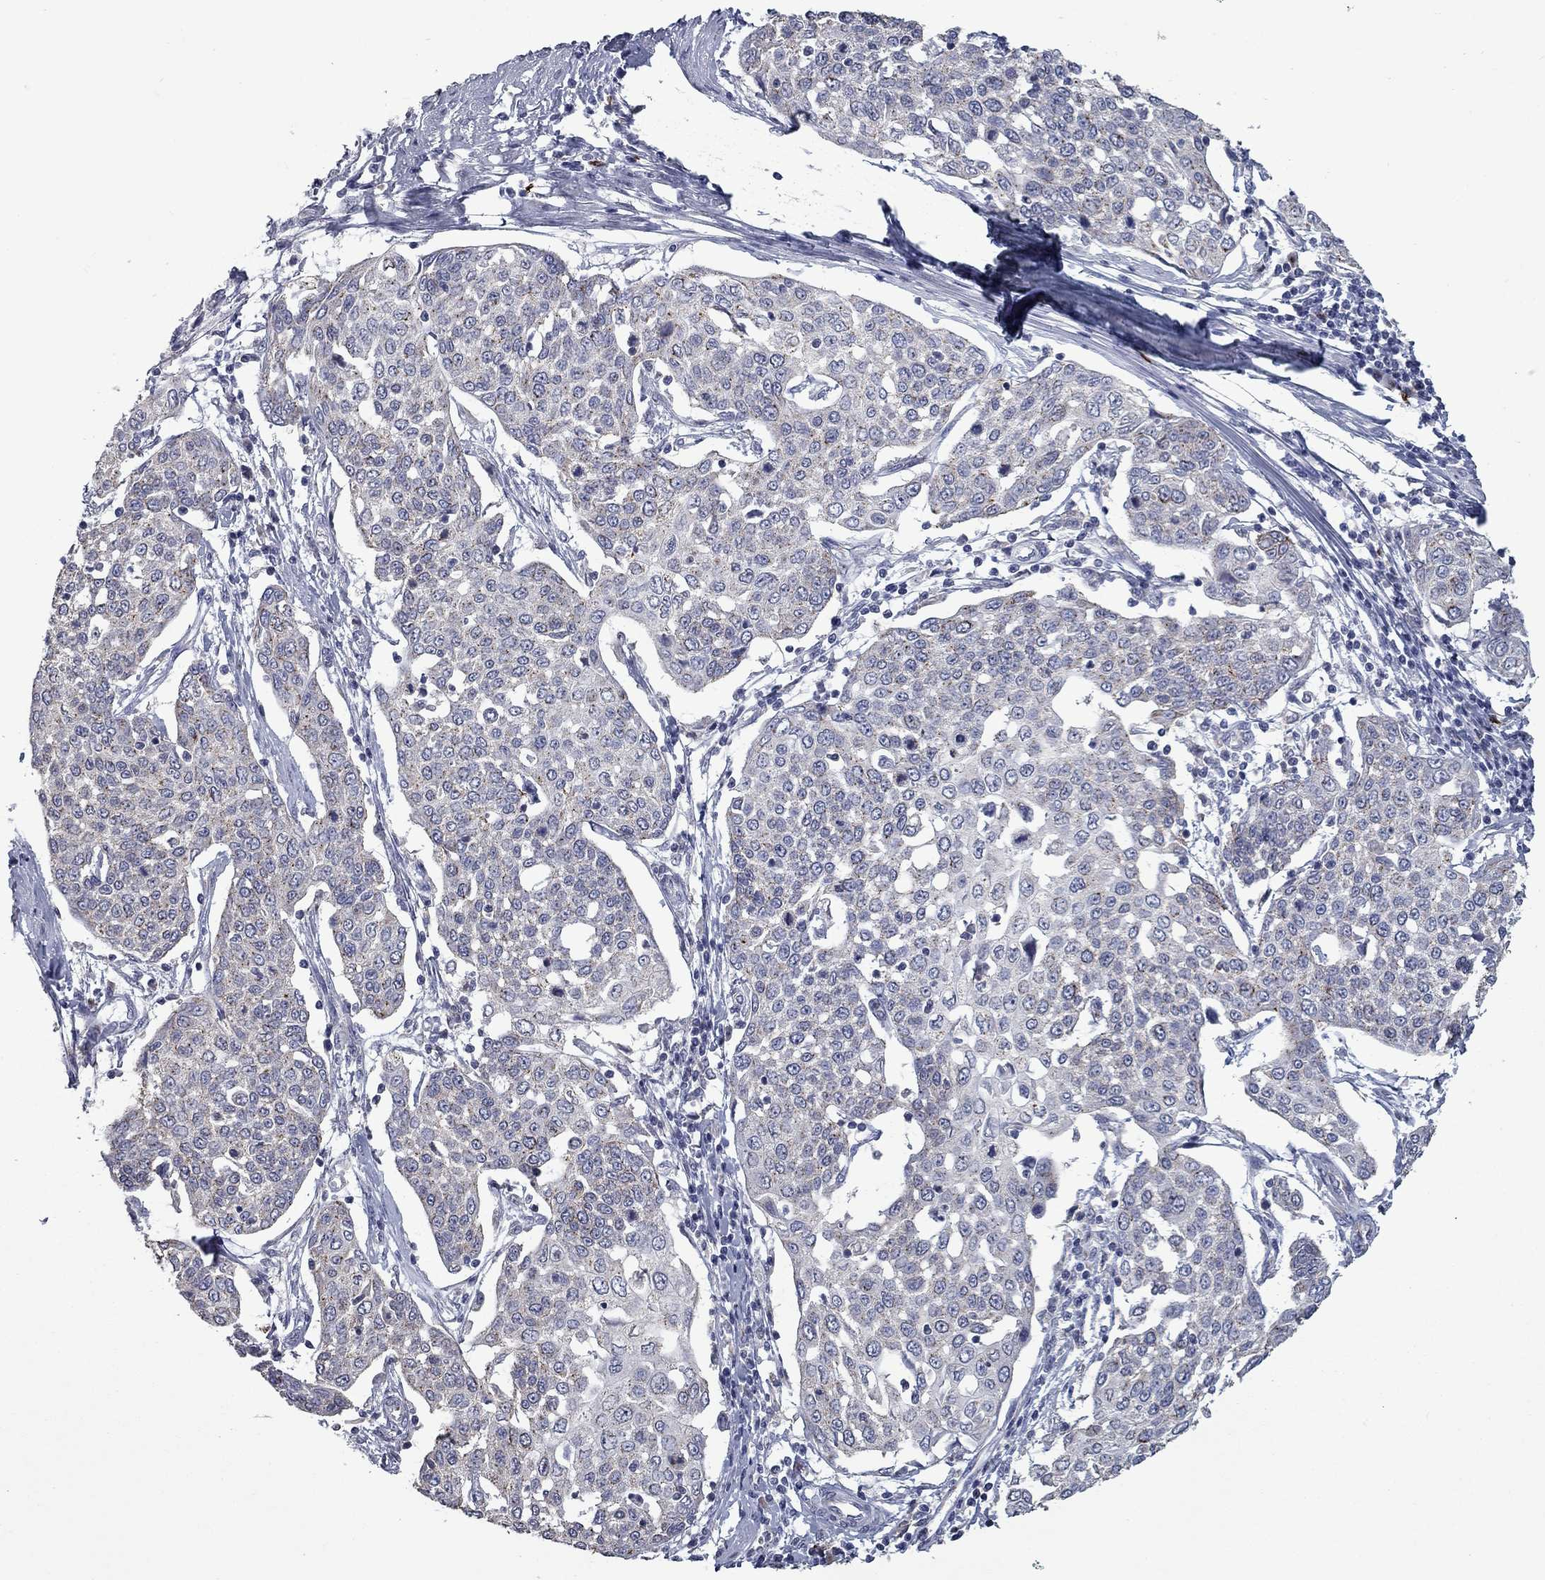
{"staining": {"intensity": "negative", "quantity": "none", "location": "none"}, "tissue": "cervical cancer", "cell_type": "Tumor cells", "image_type": "cancer", "snomed": [{"axis": "morphology", "description": "Squamous cell carcinoma, NOS"}, {"axis": "topography", "description": "Cervix"}], "caption": "High magnification brightfield microscopy of cervical cancer stained with DAB (3,3'-diaminobenzidine) (brown) and counterstained with hematoxylin (blue): tumor cells show no significant positivity.", "gene": "KIAA0319L", "patient": {"sex": "female", "age": 34}}